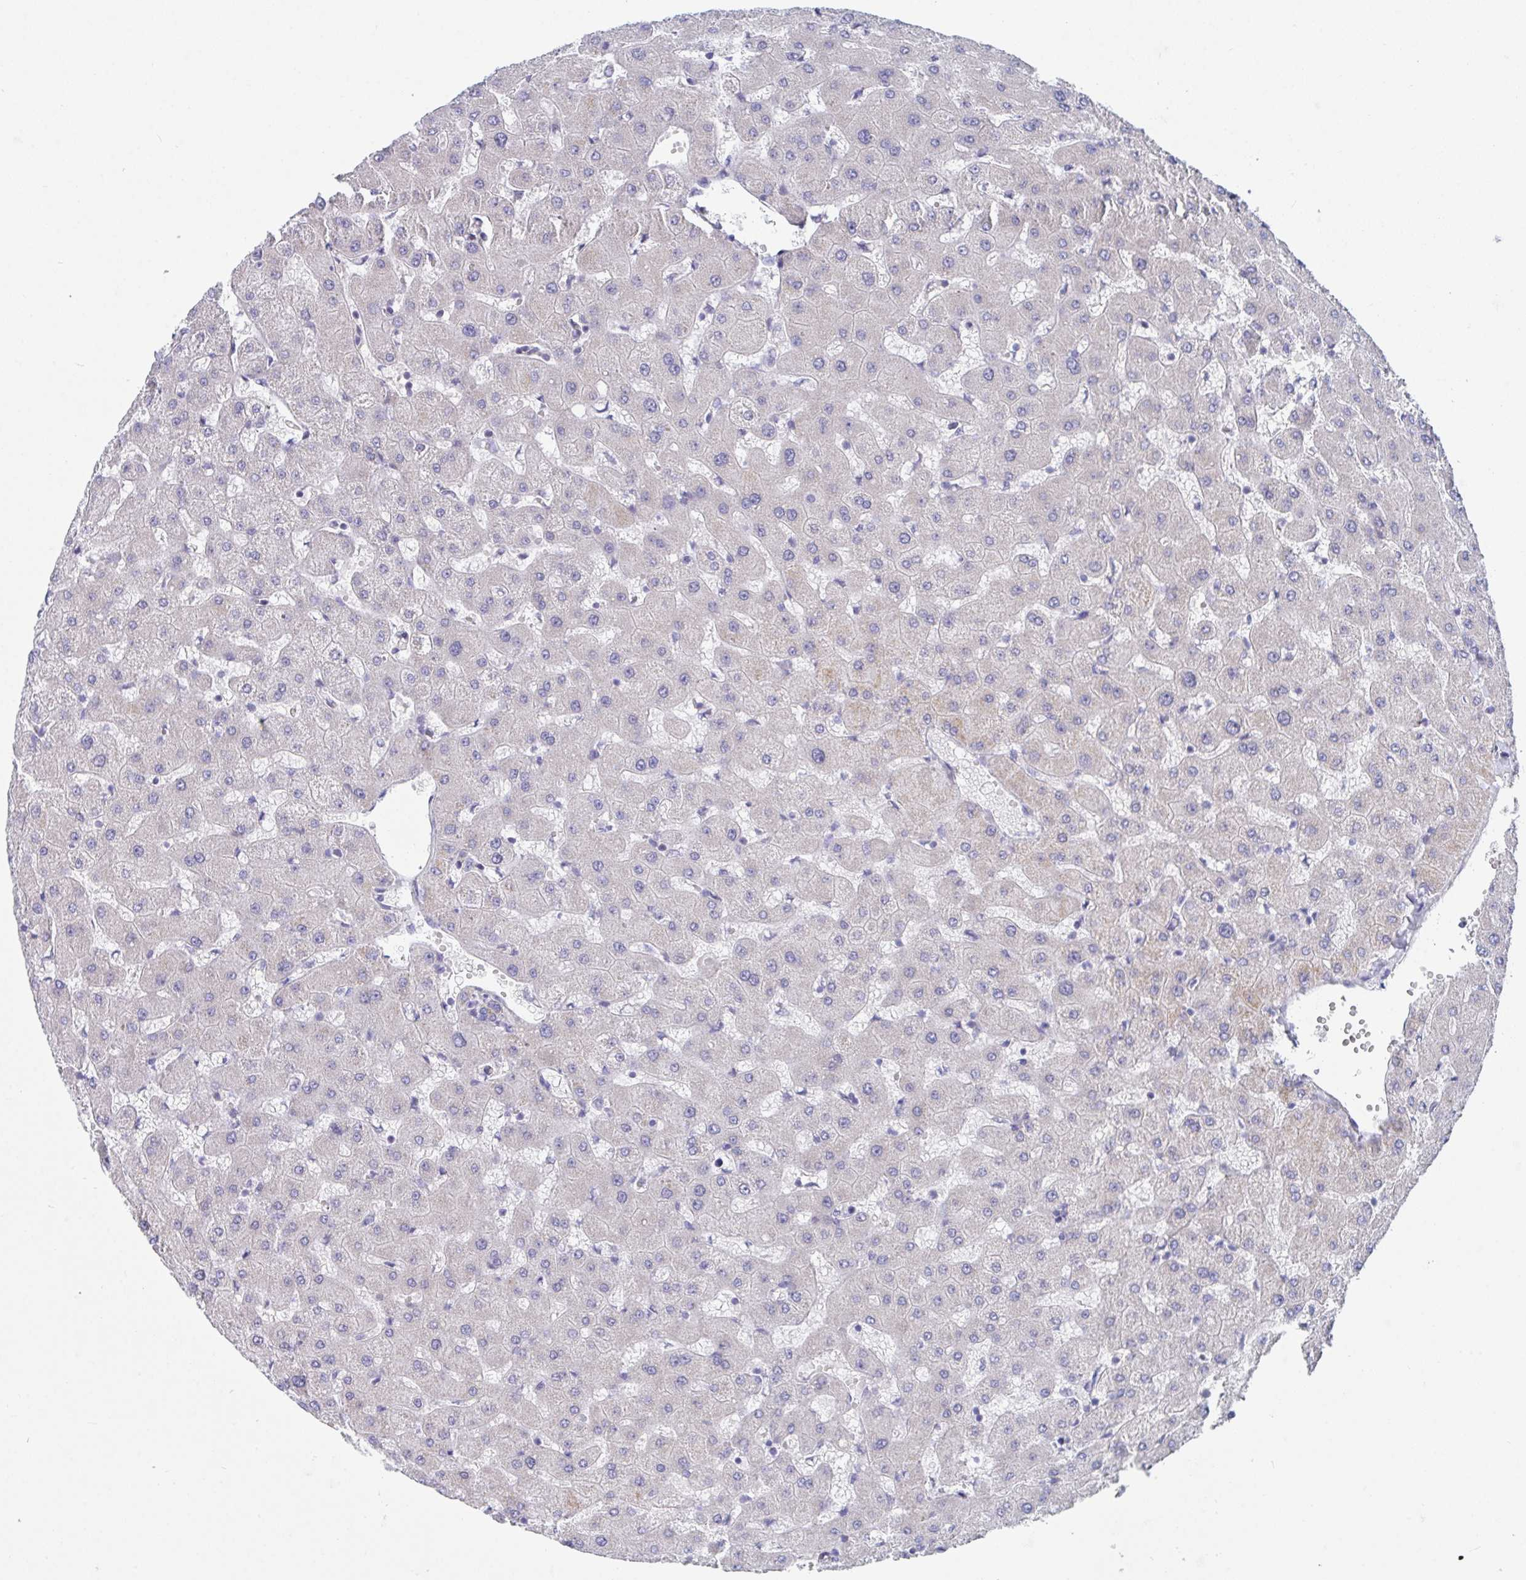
{"staining": {"intensity": "weak", "quantity": "25%-75%", "location": "cytoplasmic/membranous"}, "tissue": "liver", "cell_type": "Cholangiocytes", "image_type": "normal", "snomed": [{"axis": "morphology", "description": "Normal tissue, NOS"}, {"axis": "topography", "description": "Liver"}], "caption": "A histopathology image of liver stained for a protein exhibits weak cytoplasmic/membranous brown staining in cholangiocytes. The staining is performed using DAB brown chromogen to label protein expression. The nuclei are counter-stained blue using hematoxylin.", "gene": "FAM156A", "patient": {"sex": "female", "age": 63}}